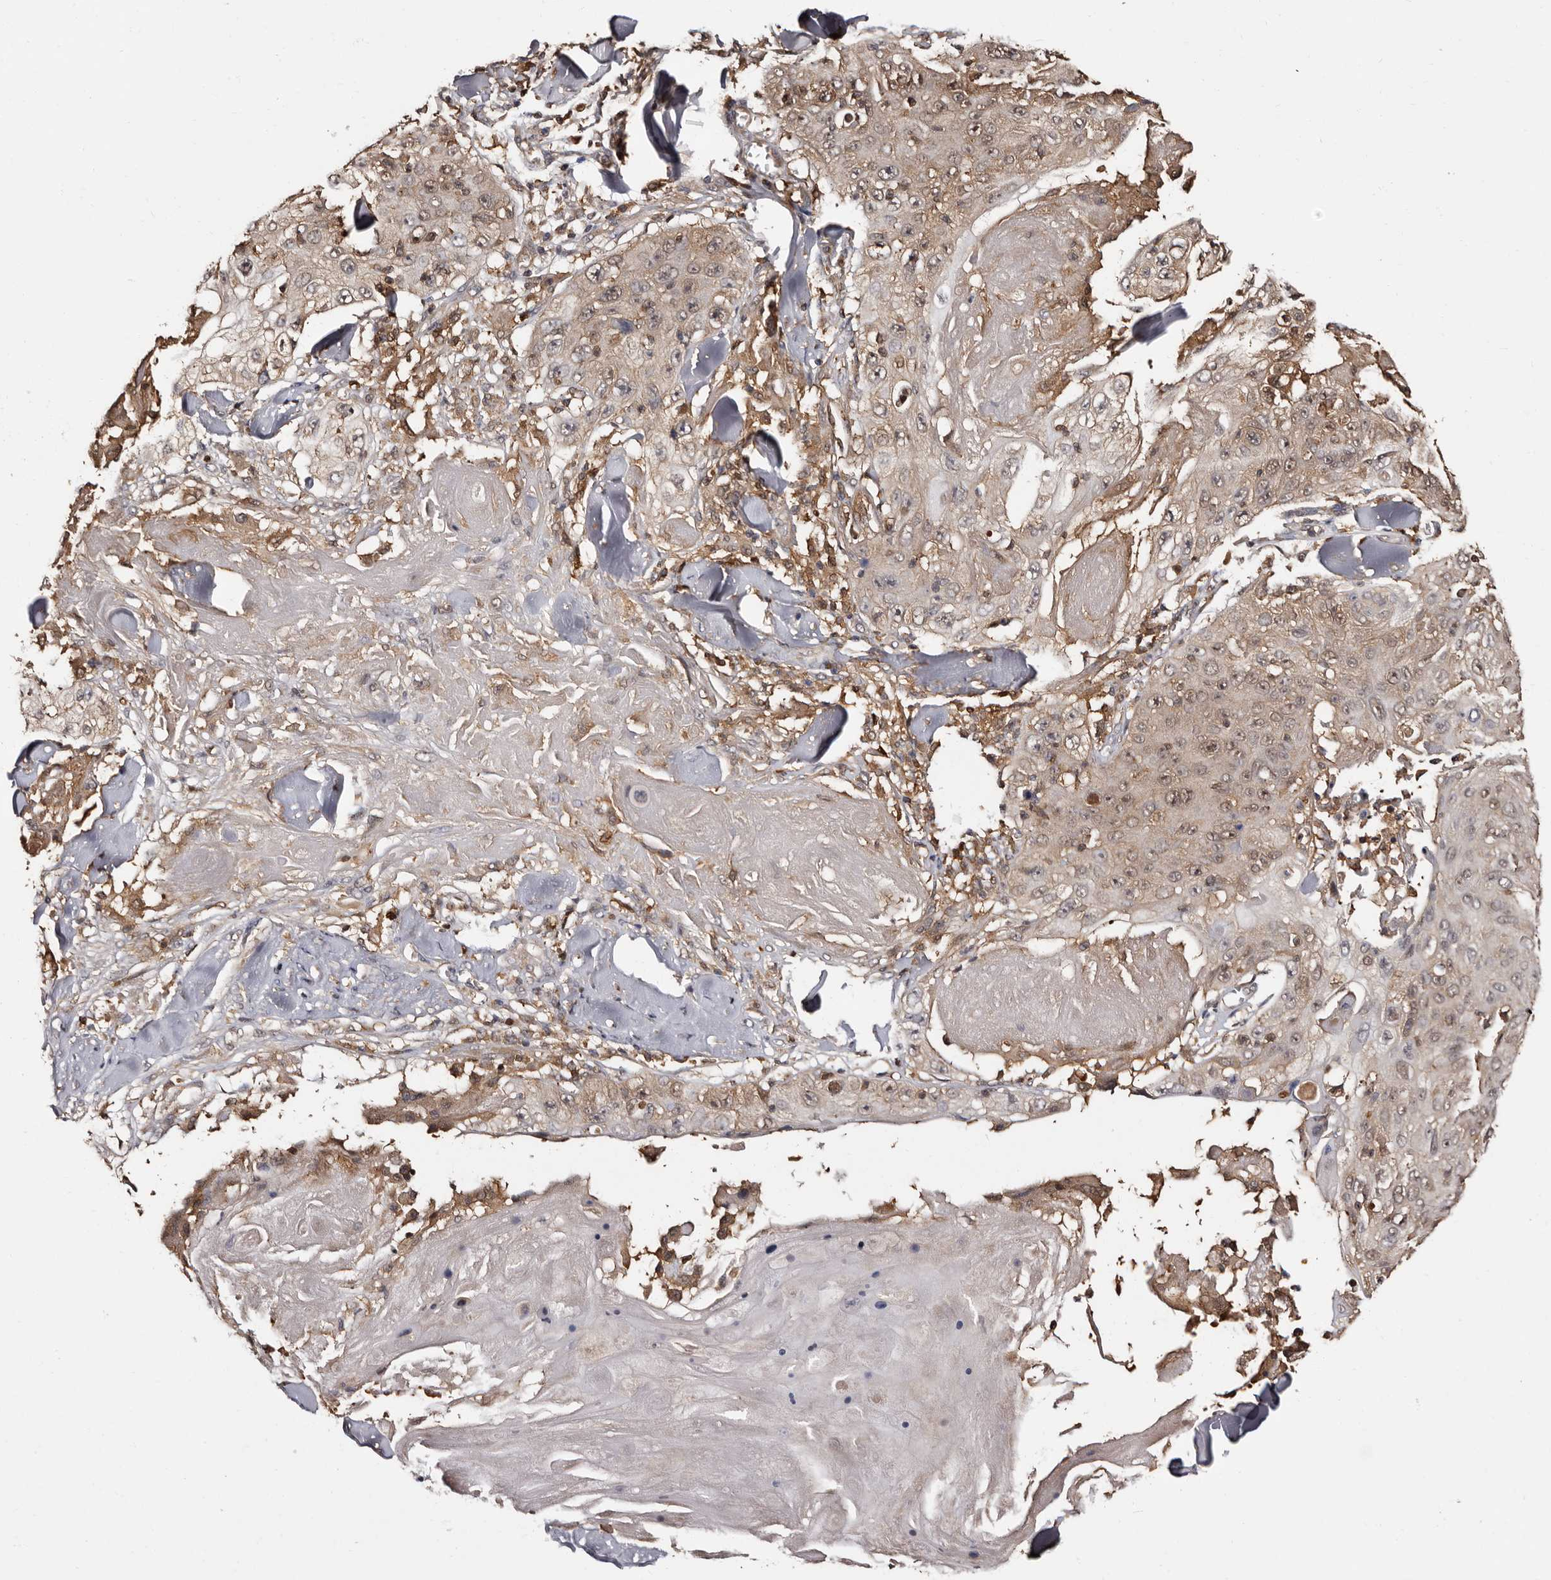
{"staining": {"intensity": "weak", "quantity": ">75%", "location": "cytoplasmic/membranous,nuclear"}, "tissue": "skin cancer", "cell_type": "Tumor cells", "image_type": "cancer", "snomed": [{"axis": "morphology", "description": "Squamous cell carcinoma, NOS"}, {"axis": "topography", "description": "Skin"}], "caption": "IHC (DAB) staining of skin cancer (squamous cell carcinoma) displays weak cytoplasmic/membranous and nuclear protein positivity in approximately >75% of tumor cells.", "gene": "DNPH1", "patient": {"sex": "male", "age": 86}}